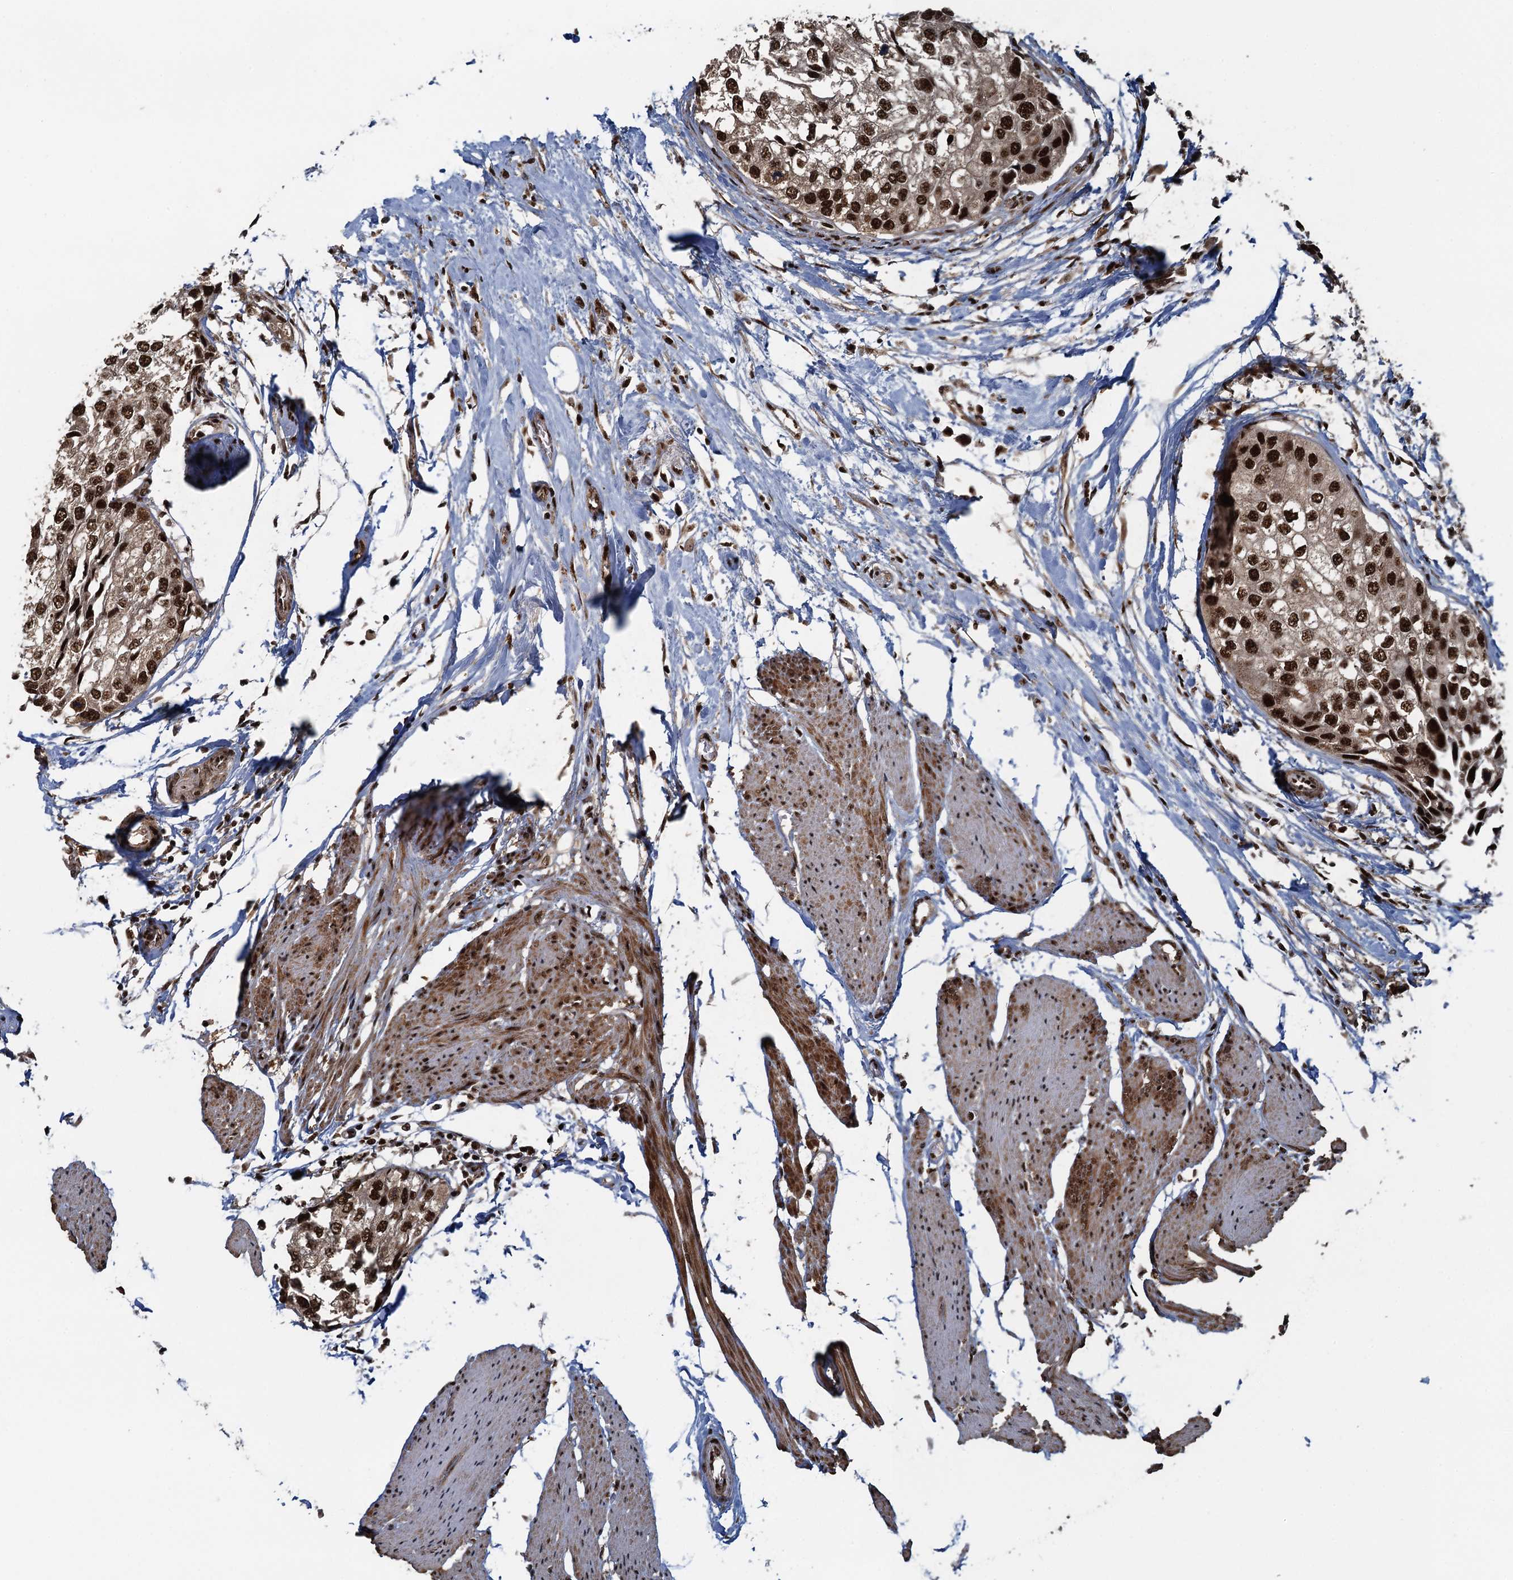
{"staining": {"intensity": "strong", "quantity": ">75%", "location": "nuclear"}, "tissue": "urothelial cancer", "cell_type": "Tumor cells", "image_type": "cancer", "snomed": [{"axis": "morphology", "description": "Urothelial carcinoma, High grade"}, {"axis": "topography", "description": "Urinary bladder"}], "caption": "This image shows immunohistochemistry (IHC) staining of human urothelial cancer, with high strong nuclear positivity in about >75% of tumor cells.", "gene": "ZC3H18", "patient": {"sex": "male", "age": 64}}